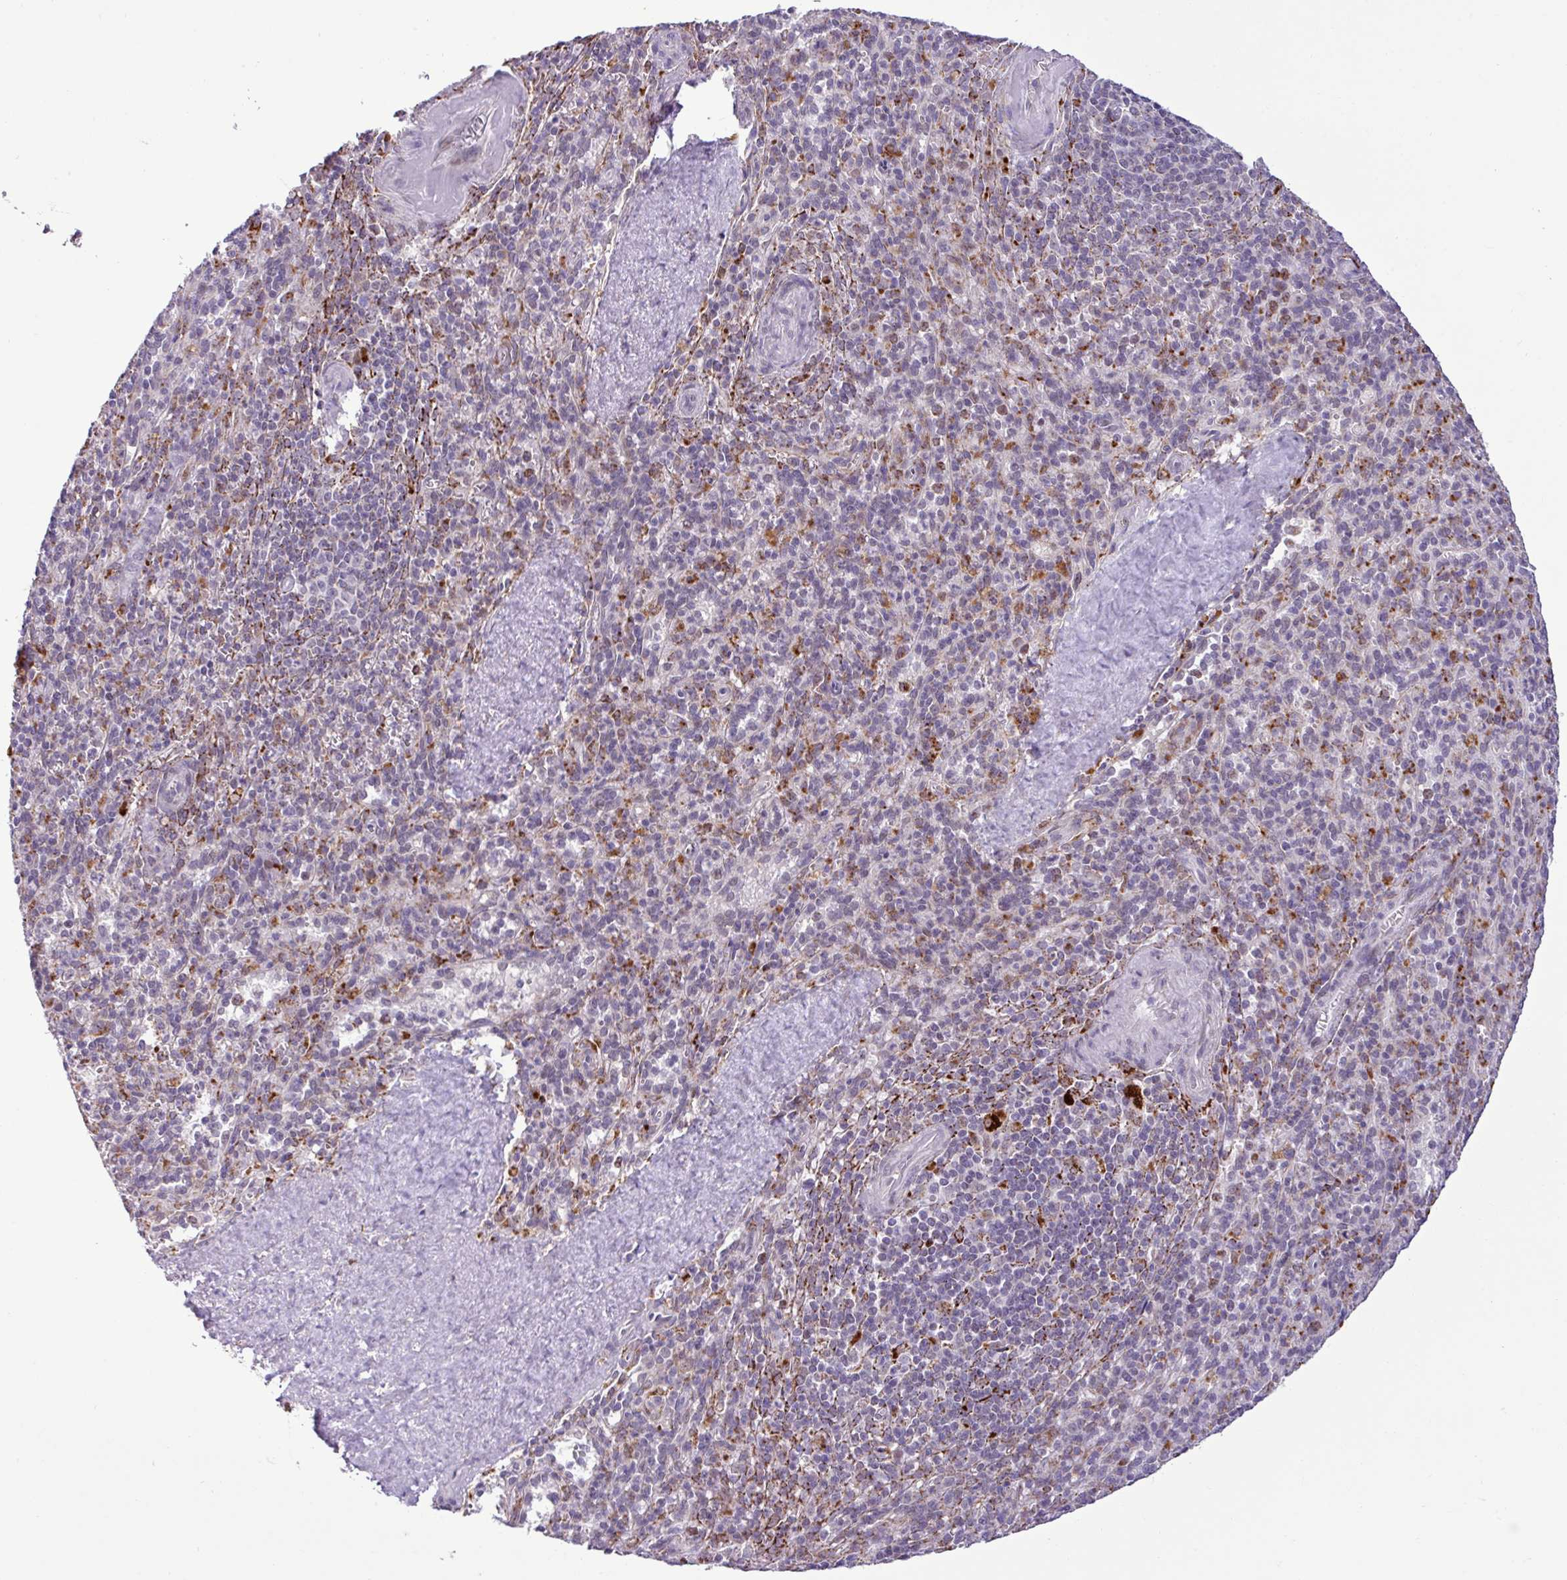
{"staining": {"intensity": "weak", "quantity": "<25%", "location": "cytoplasmic/membranous"}, "tissue": "spleen", "cell_type": "Cells in red pulp", "image_type": "normal", "snomed": [{"axis": "morphology", "description": "Normal tissue, NOS"}, {"axis": "topography", "description": "Spleen"}], "caption": "This is an IHC photomicrograph of benign spleen. There is no expression in cells in red pulp.", "gene": "SGPP1", "patient": {"sex": "female", "age": 70}}